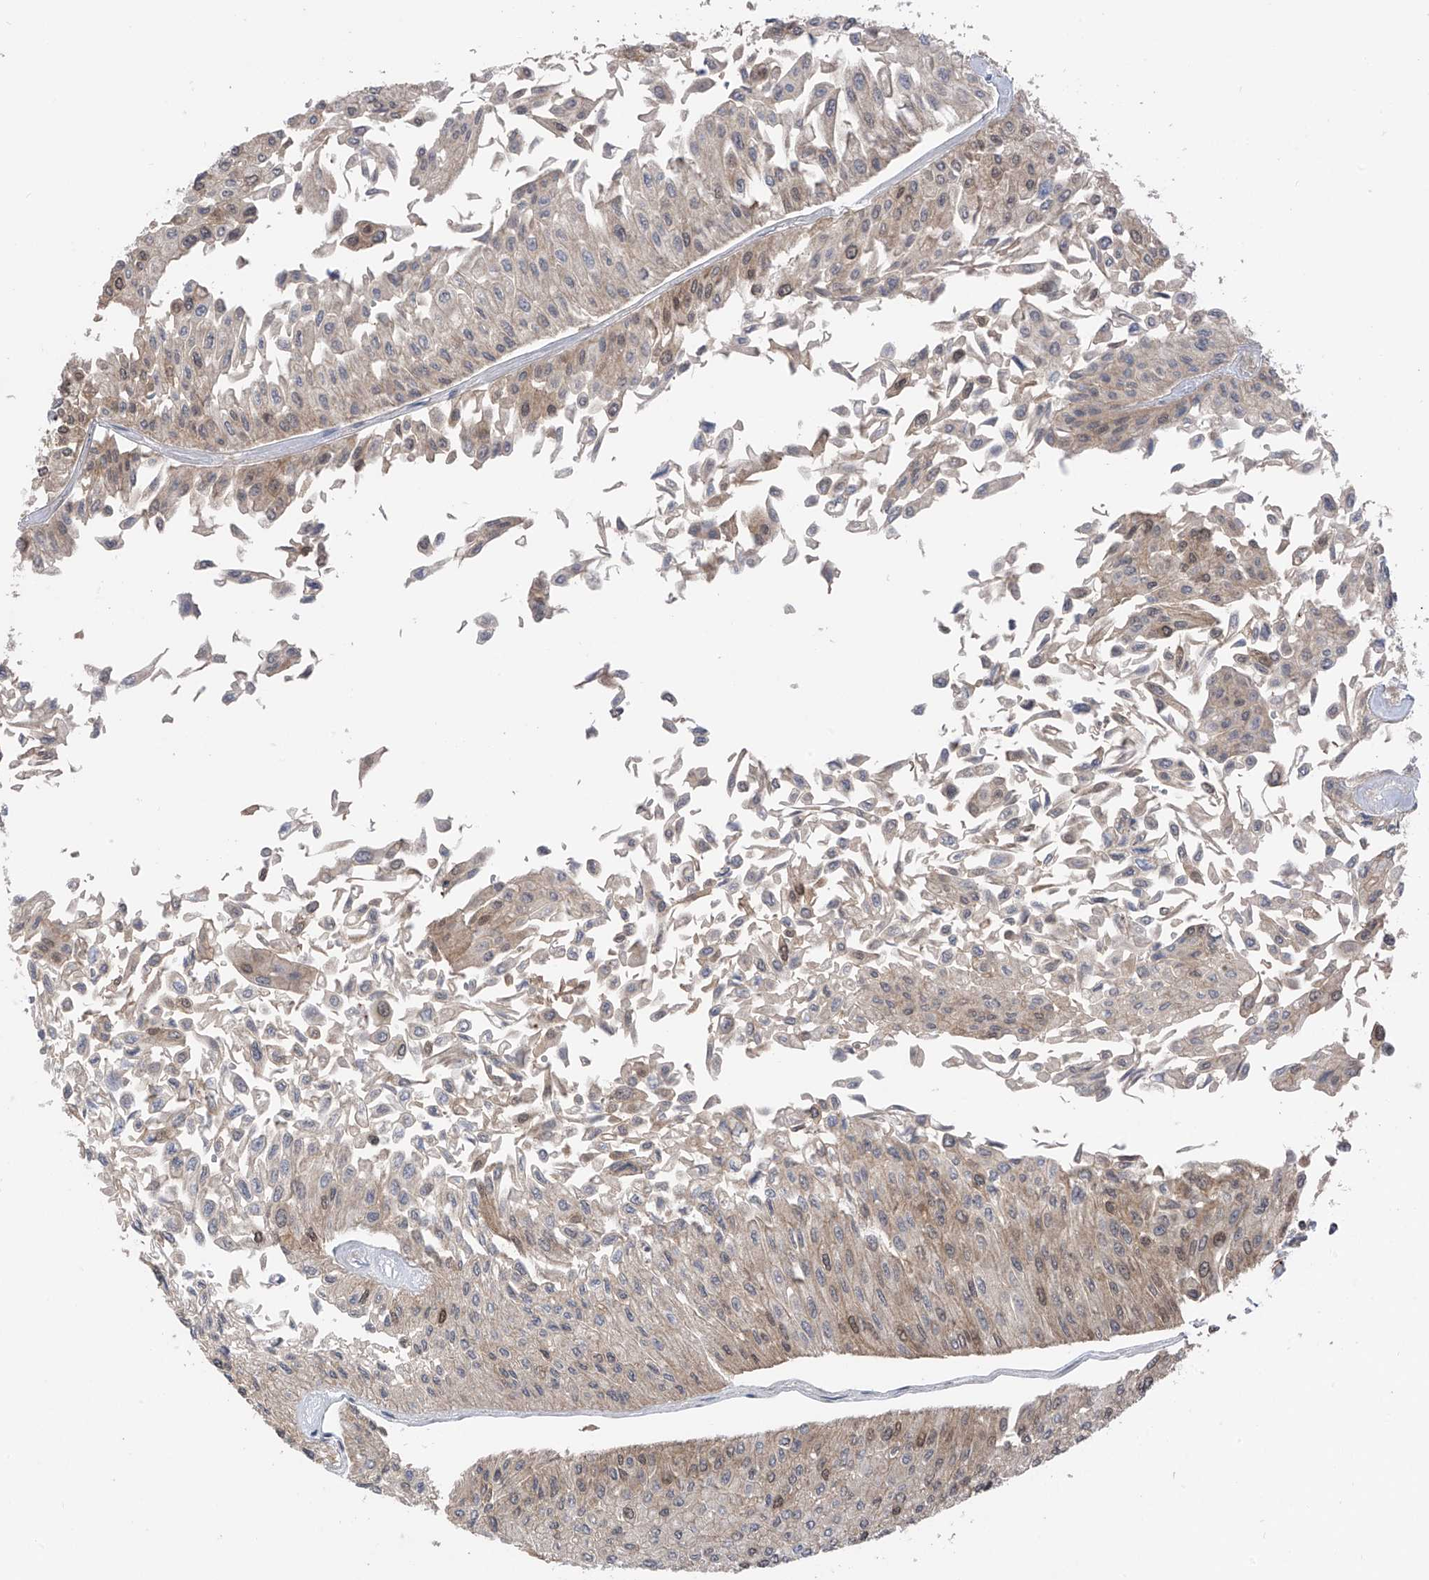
{"staining": {"intensity": "weak", "quantity": "<25%", "location": "cytoplasmic/membranous,nuclear"}, "tissue": "urothelial cancer", "cell_type": "Tumor cells", "image_type": "cancer", "snomed": [{"axis": "morphology", "description": "Urothelial carcinoma, Low grade"}, {"axis": "topography", "description": "Urinary bladder"}], "caption": "Low-grade urothelial carcinoma was stained to show a protein in brown. There is no significant positivity in tumor cells.", "gene": "DNAJC9", "patient": {"sex": "male", "age": 67}}